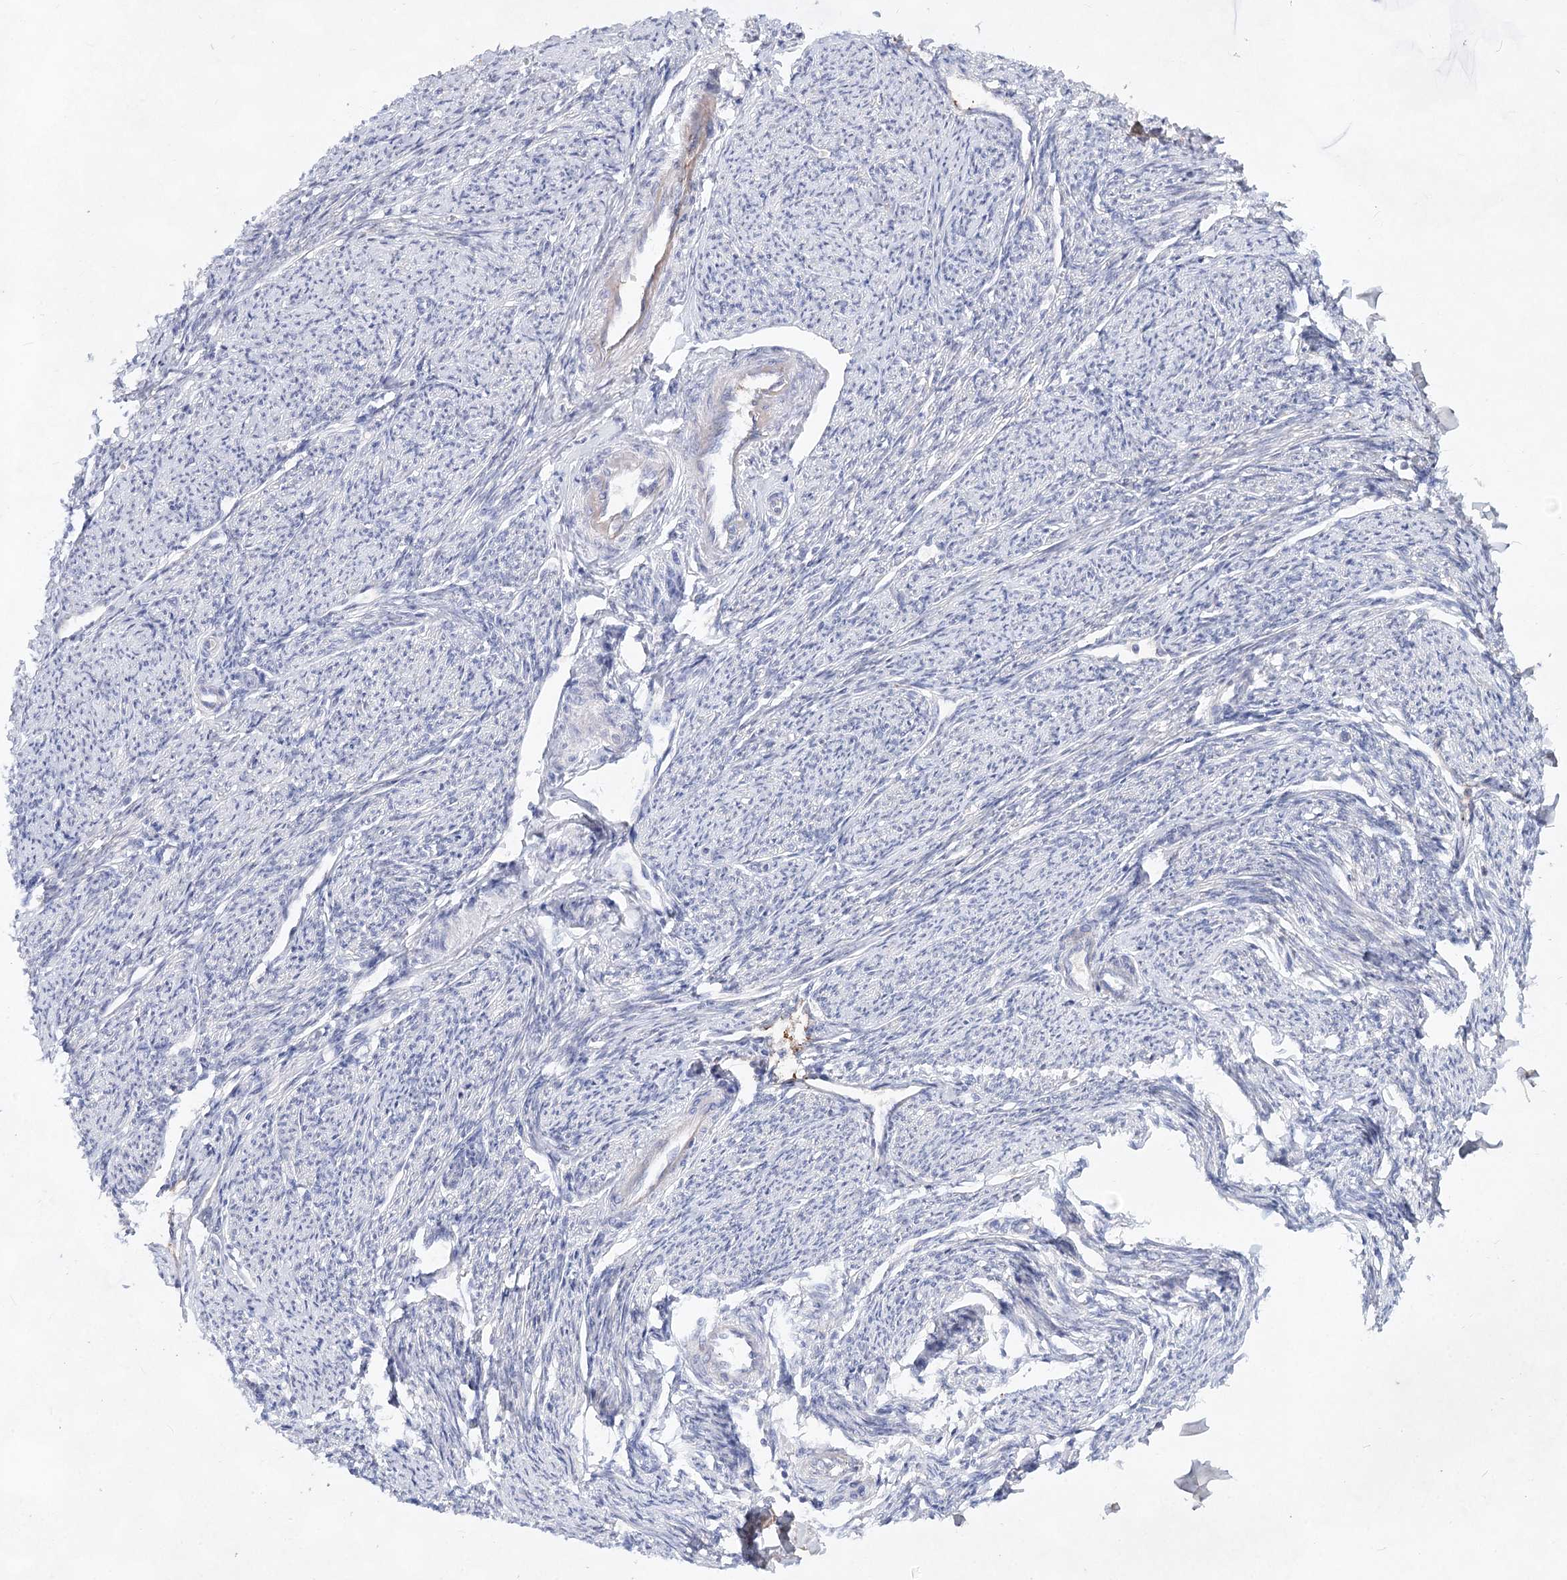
{"staining": {"intensity": "negative", "quantity": "none", "location": "none"}, "tissue": "smooth muscle", "cell_type": "Smooth muscle cells", "image_type": "normal", "snomed": [{"axis": "morphology", "description": "Normal tissue, NOS"}, {"axis": "topography", "description": "Smooth muscle"}, {"axis": "topography", "description": "Uterus"}], "caption": "The image exhibits no significant staining in smooth muscle cells of smooth muscle. (DAB (3,3'-diaminobenzidine) immunohistochemistry (IHC) visualized using brightfield microscopy, high magnification).", "gene": "TASOR2", "patient": {"sex": "female", "age": 59}}